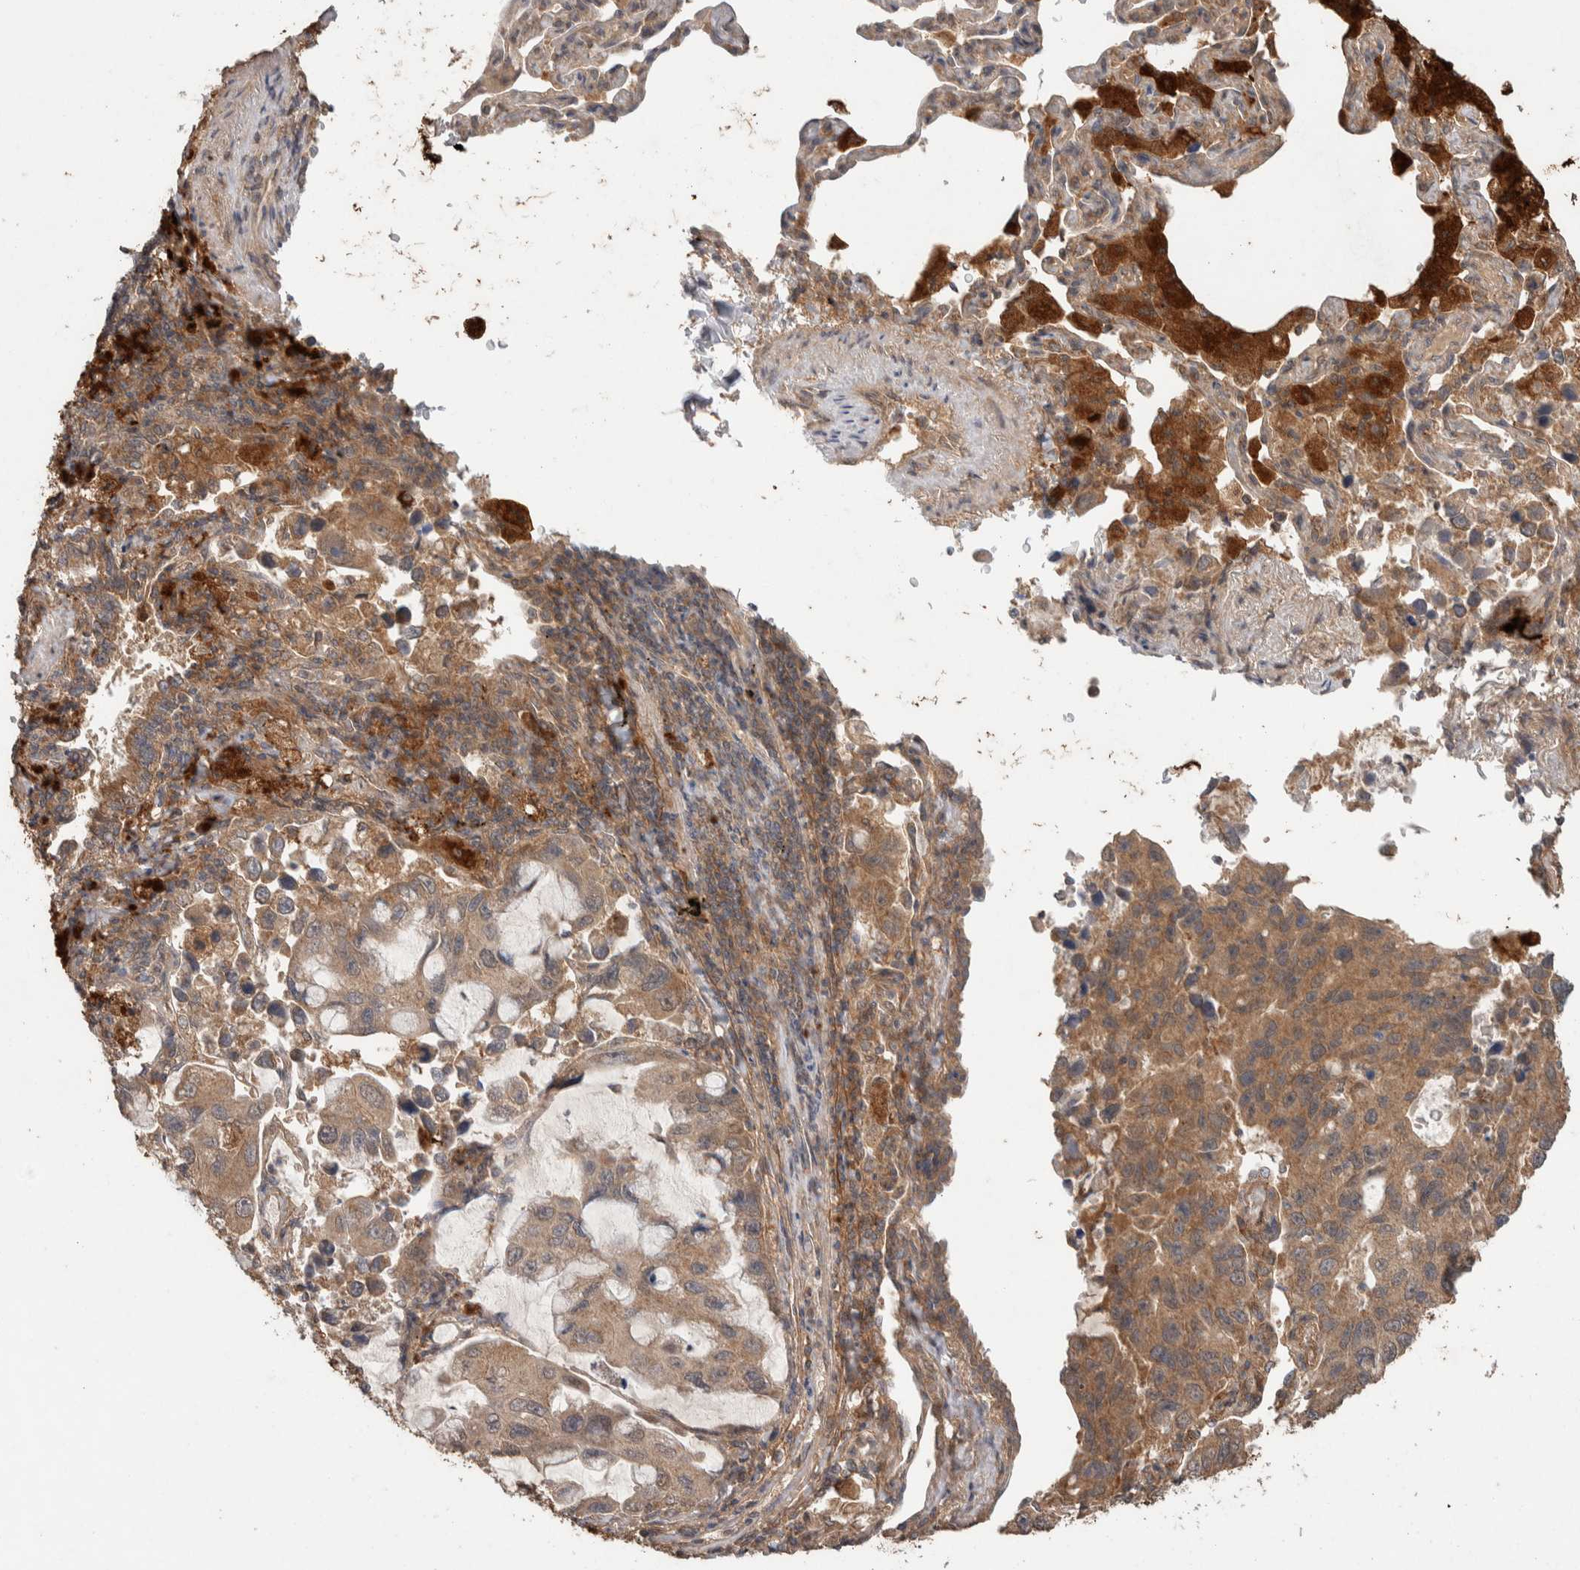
{"staining": {"intensity": "moderate", "quantity": ">75%", "location": "cytoplasmic/membranous"}, "tissue": "lung cancer", "cell_type": "Tumor cells", "image_type": "cancer", "snomed": [{"axis": "morphology", "description": "Adenocarcinoma, NOS"}, {"axis": "topography", "description": "Lung"}], "caption": "Tumor cells show moderate cytoplasmic/membranous expression in about >75% of cells in lung adenocarcinoma.", "gene": "KCNJ5", "patient": {"sex": "male", "age": 64}}